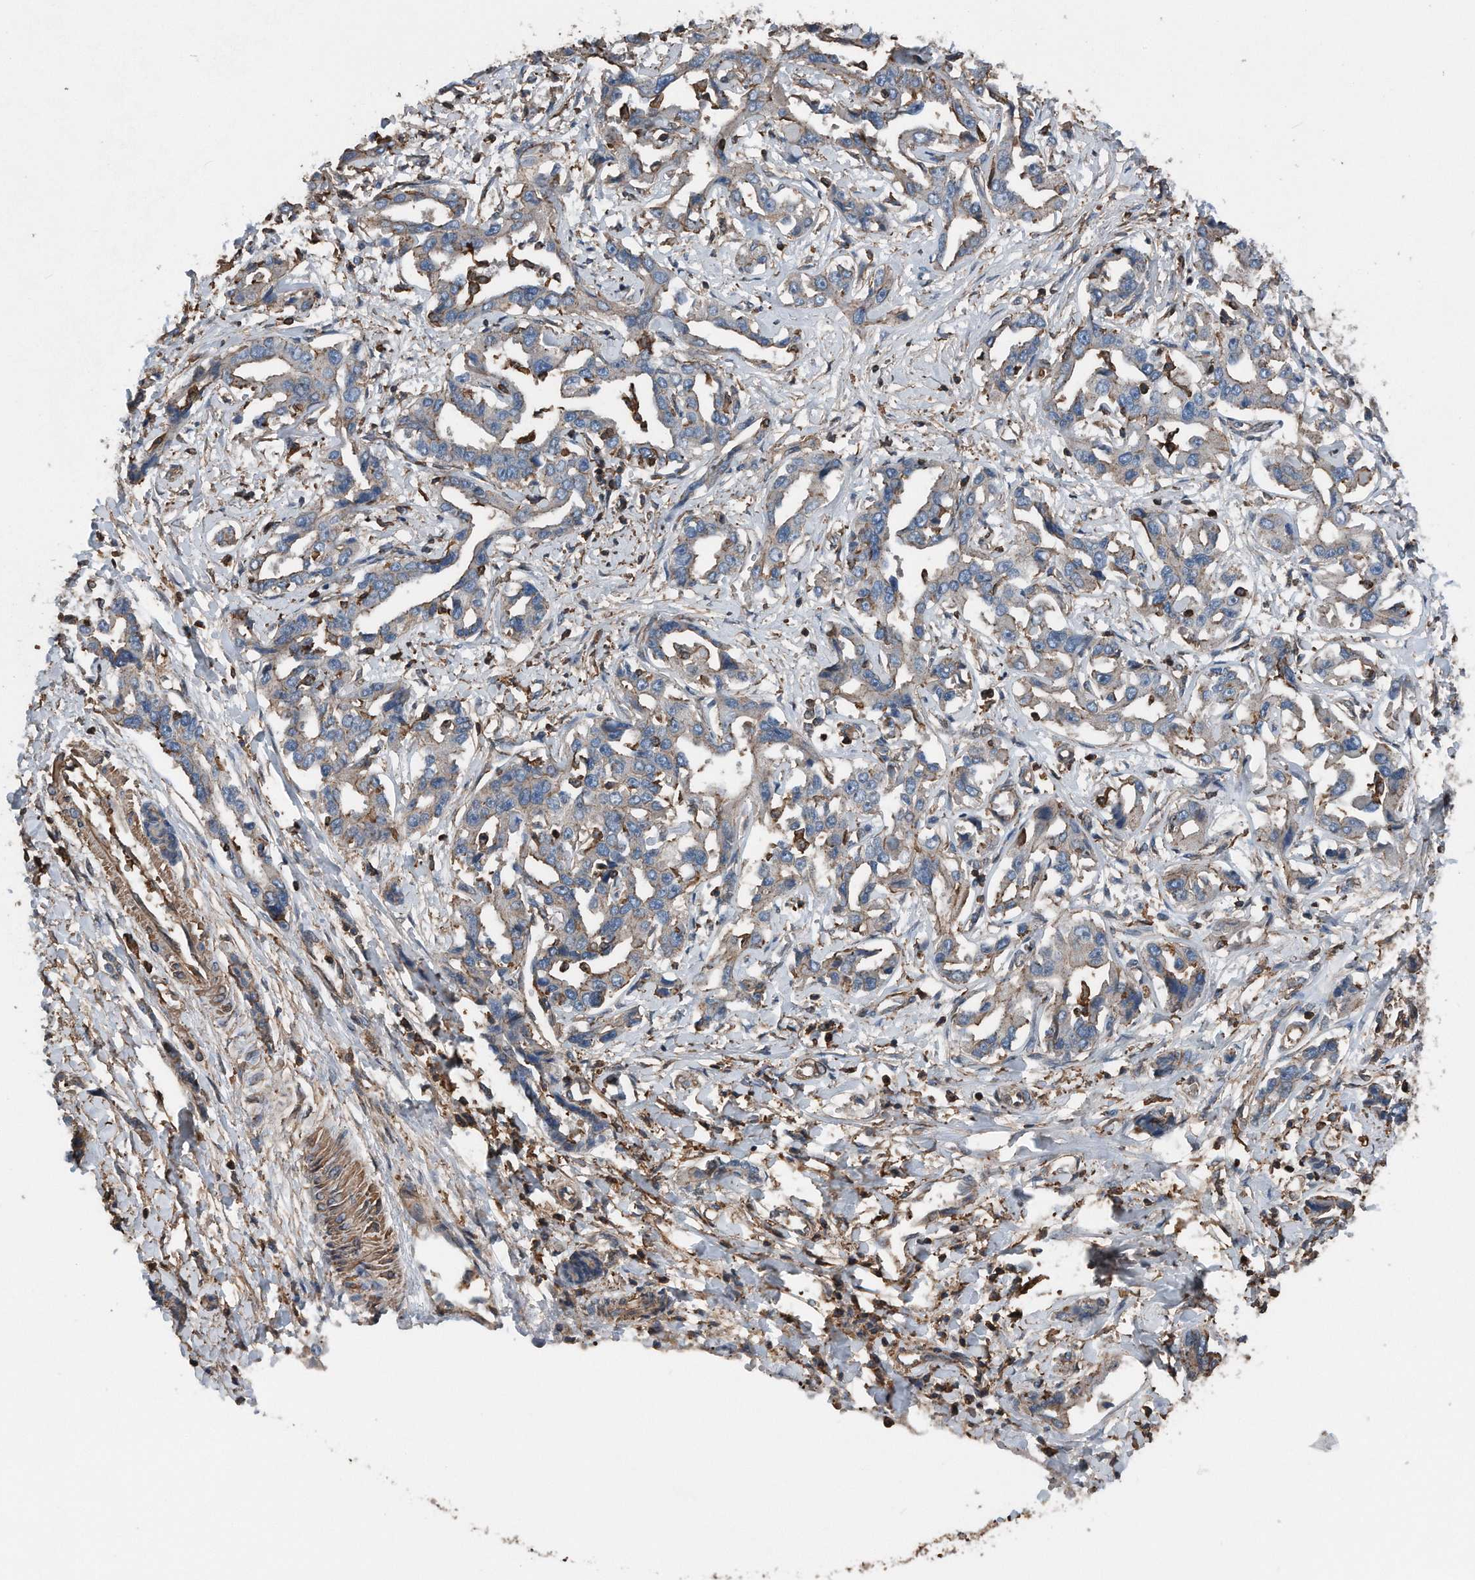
{"staining": {"intensity": "weak", "quantity": ">75%", "location": "cytoplasmic/membranous"}, "tissue": "liver cancer", "cell_type": "Tumor cells", "image_type": "cancer", "snomed": [{"axis": "morphology", "description": "Cholangiocarcinoma"}, {"axis": "topography", "description": "Liver"}], "caption": "A brown stain labels weak cytoplasmic/membranous expression of a protein in cholangiocarcinoma (liver) tumor cells. The staining was performed using DAB, with brown indicating positive protein expression. Nuclei are stained blue with hematoxylin.", "gene": "RSPO3", "patient": {"sex": "male", "age": 59}}